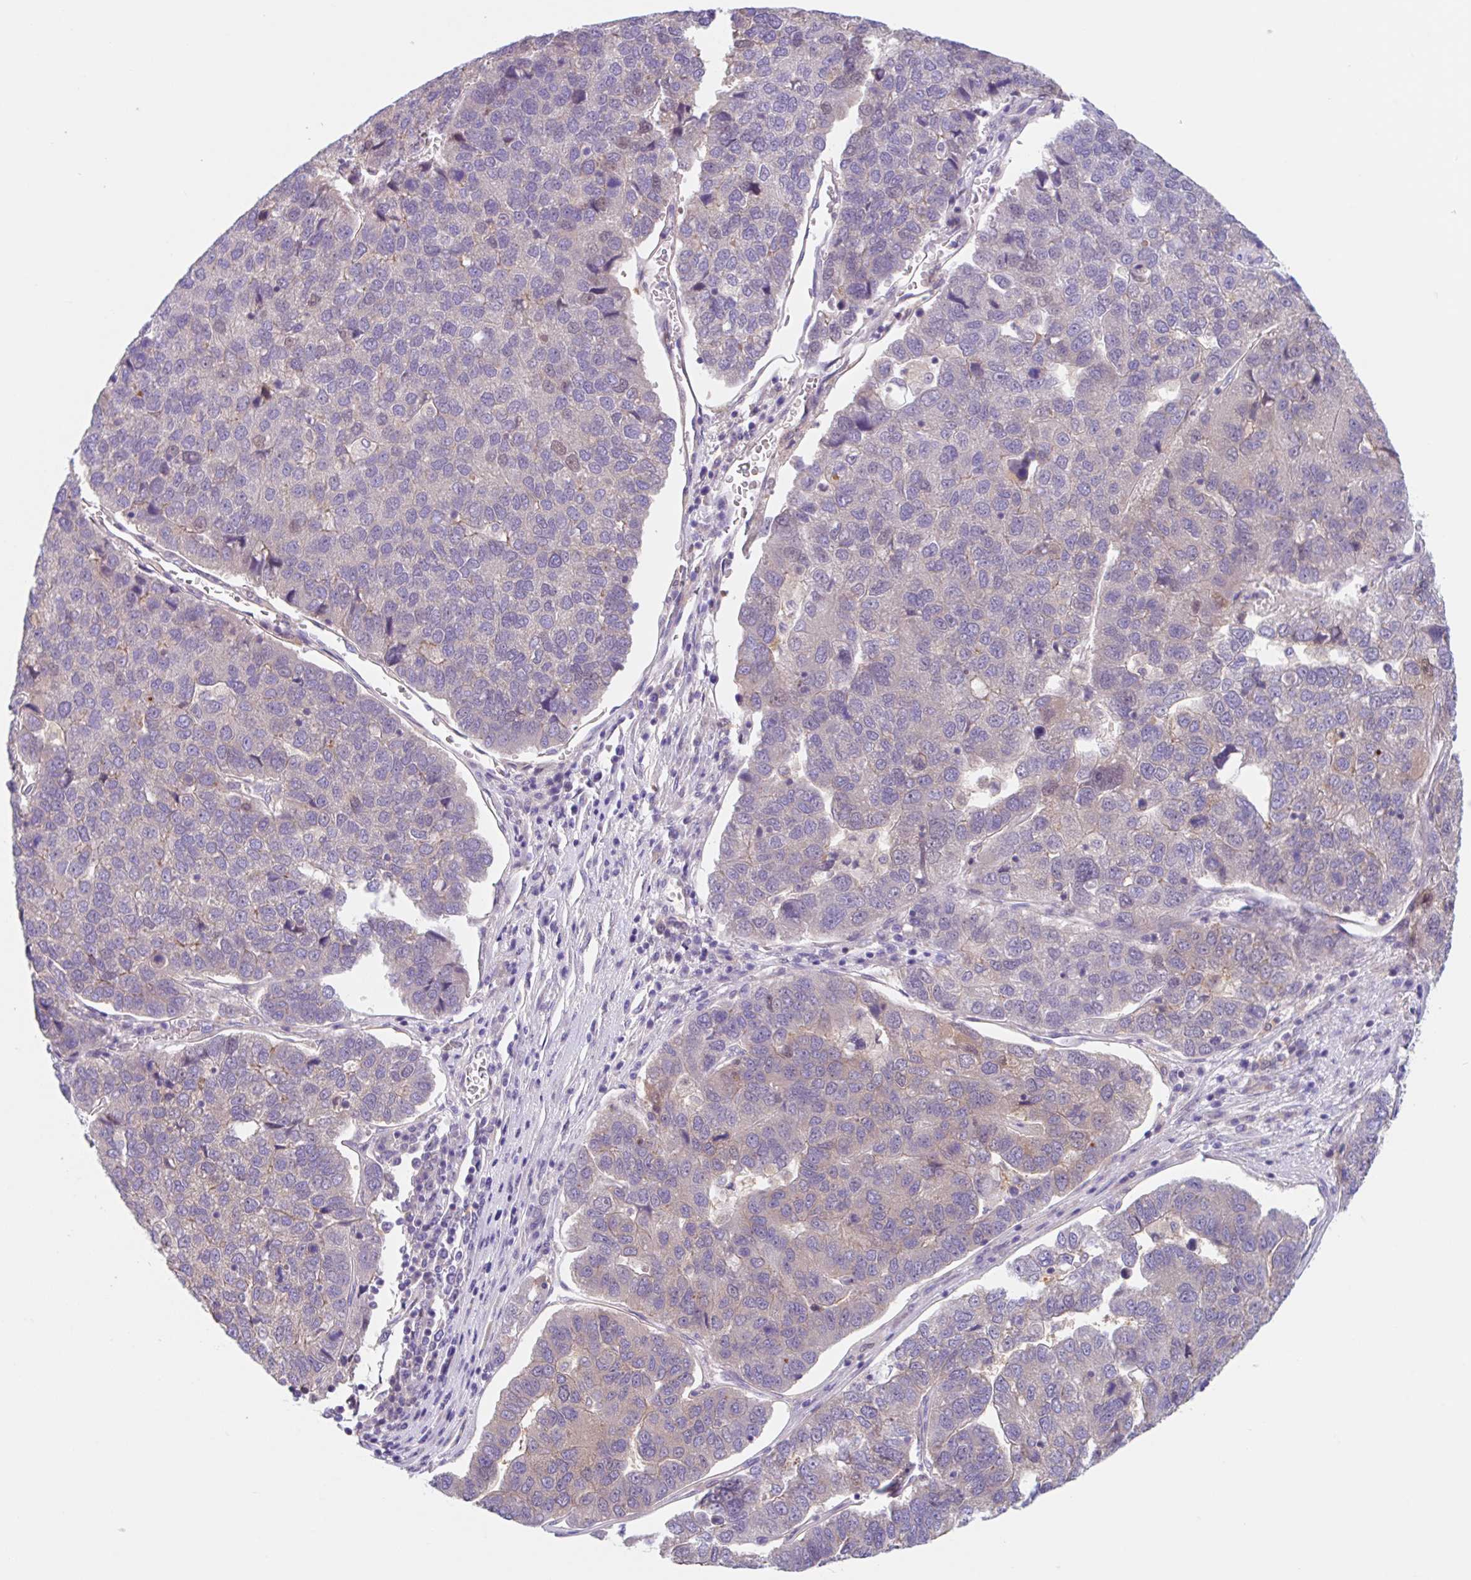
{"staining": {"intensity": "weak", "quantity": "<25%", "location": "cytoplasmic/membranous"}, "tissue": "pancreatic cancer", "cell_type": "Tumor cells", "image_type": "cancer", "snomed": [{"axis": "morphology", "description": "Adenocarcinoma, NOS"}, {"axis": "topography", "description": "Pancreas"}], "caption": "High magnification brightfield microscopy of pancreatic cancer stained with DAB (3,3'-diaminobenzidine) (brown) and counterstained with hematoxylin (blue): tumor cells show no significant staining.", "gene": "TMEM86A", "patient": {"sex": "female", "age": 61}}